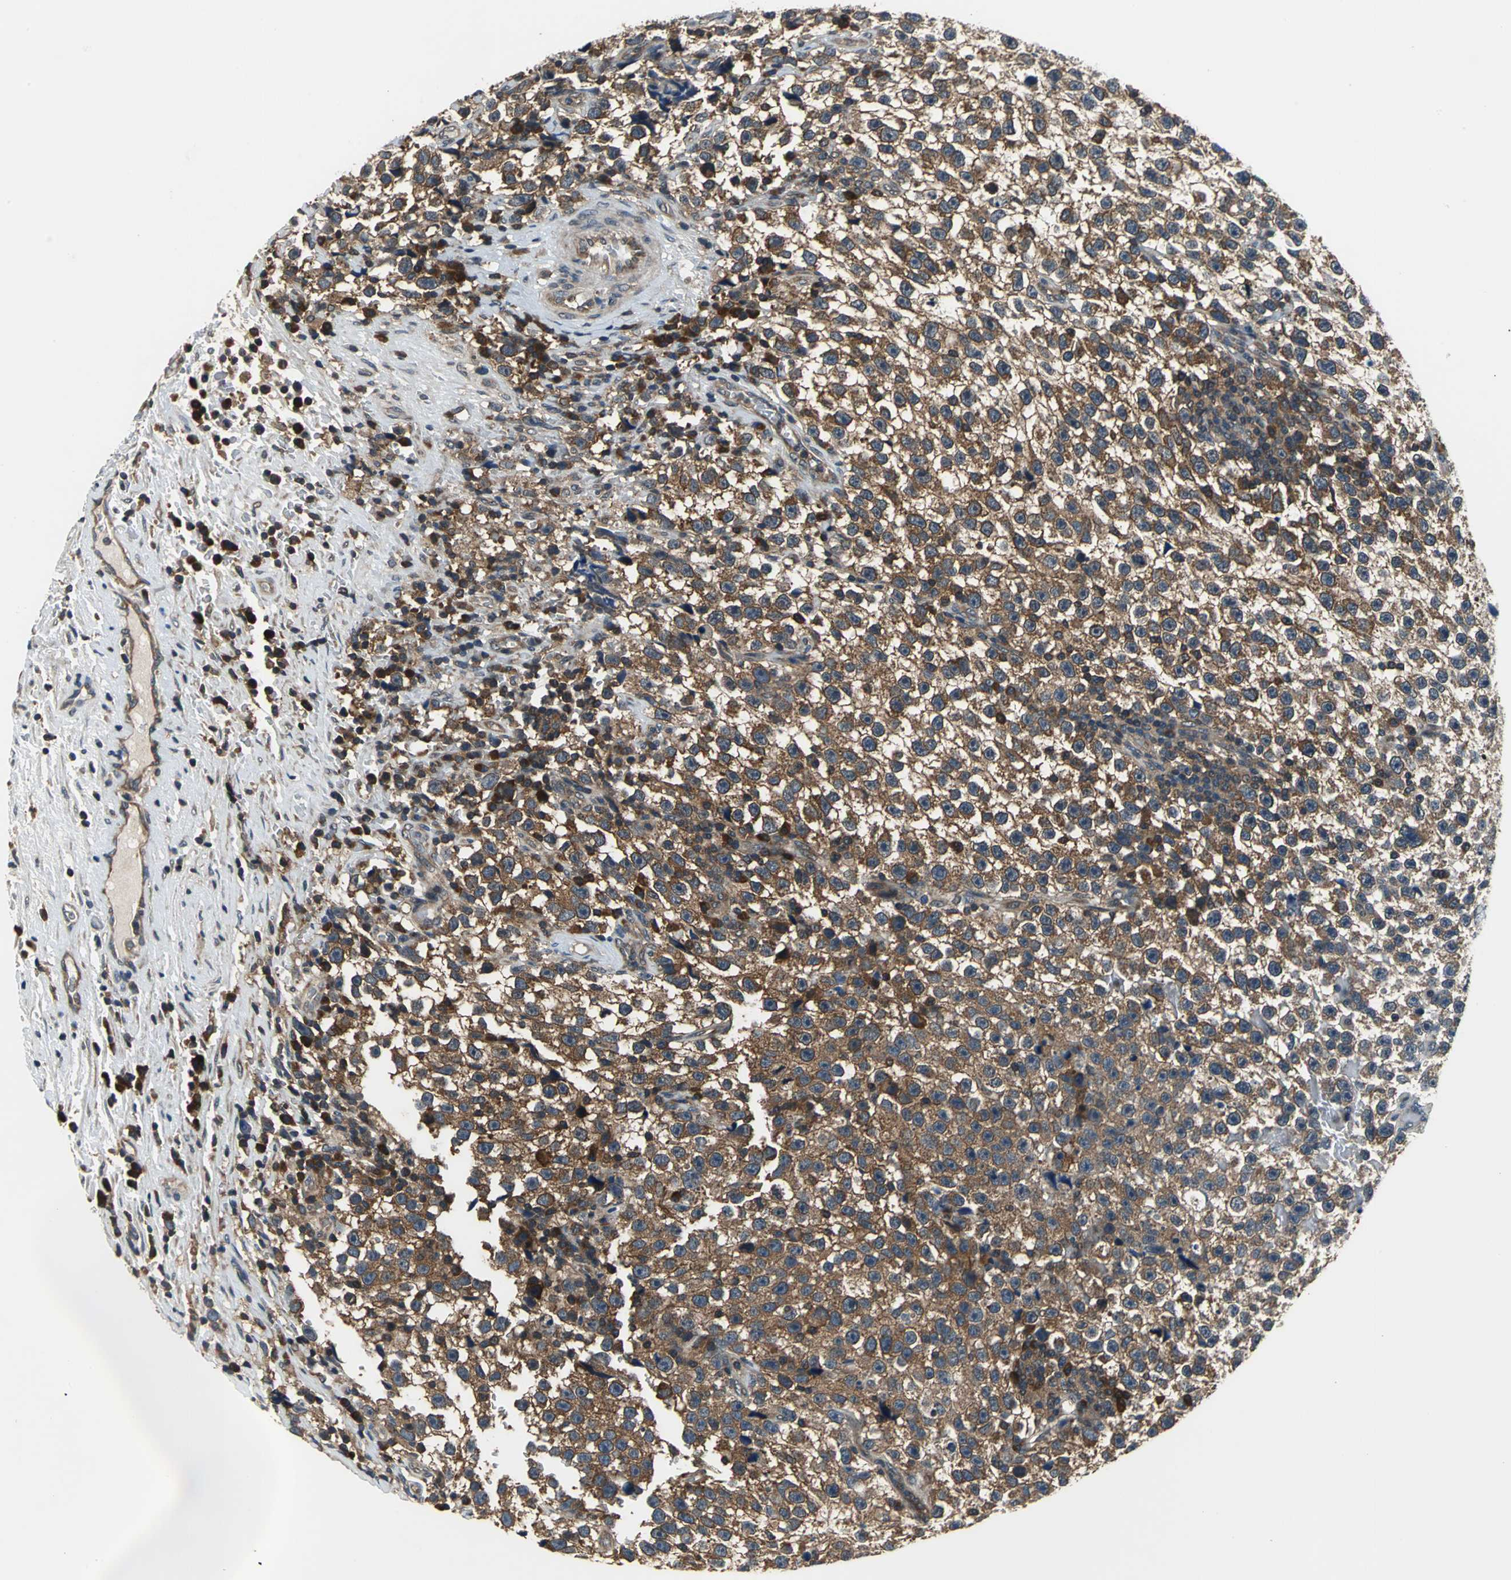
{"staining": {"intensity": "strong", "quantity": ">75%", "location": "cytoplasmic/membranous"}, "tissue": "testis cancer", "cell_type": "Tumor cells", "image_type": "cancer", "snomed": [{"axis": "morphology", "description": "Seminoma, NOS"}, {"axis": "topography", "description": "Testis"}], "caption": "Immunohistochemistry micrograph of neoplastic tissue: testis cancer stained using immunohistochemistry (IHC) demonstrates high levels of strong protein expression localized specifically in the cytoplasmic/membranous of tumor cells, appearing as a cytoplasmic/membranous brown color.", "gene": "EIF2B2", "patient": {"sex": "male", "age": 33}}